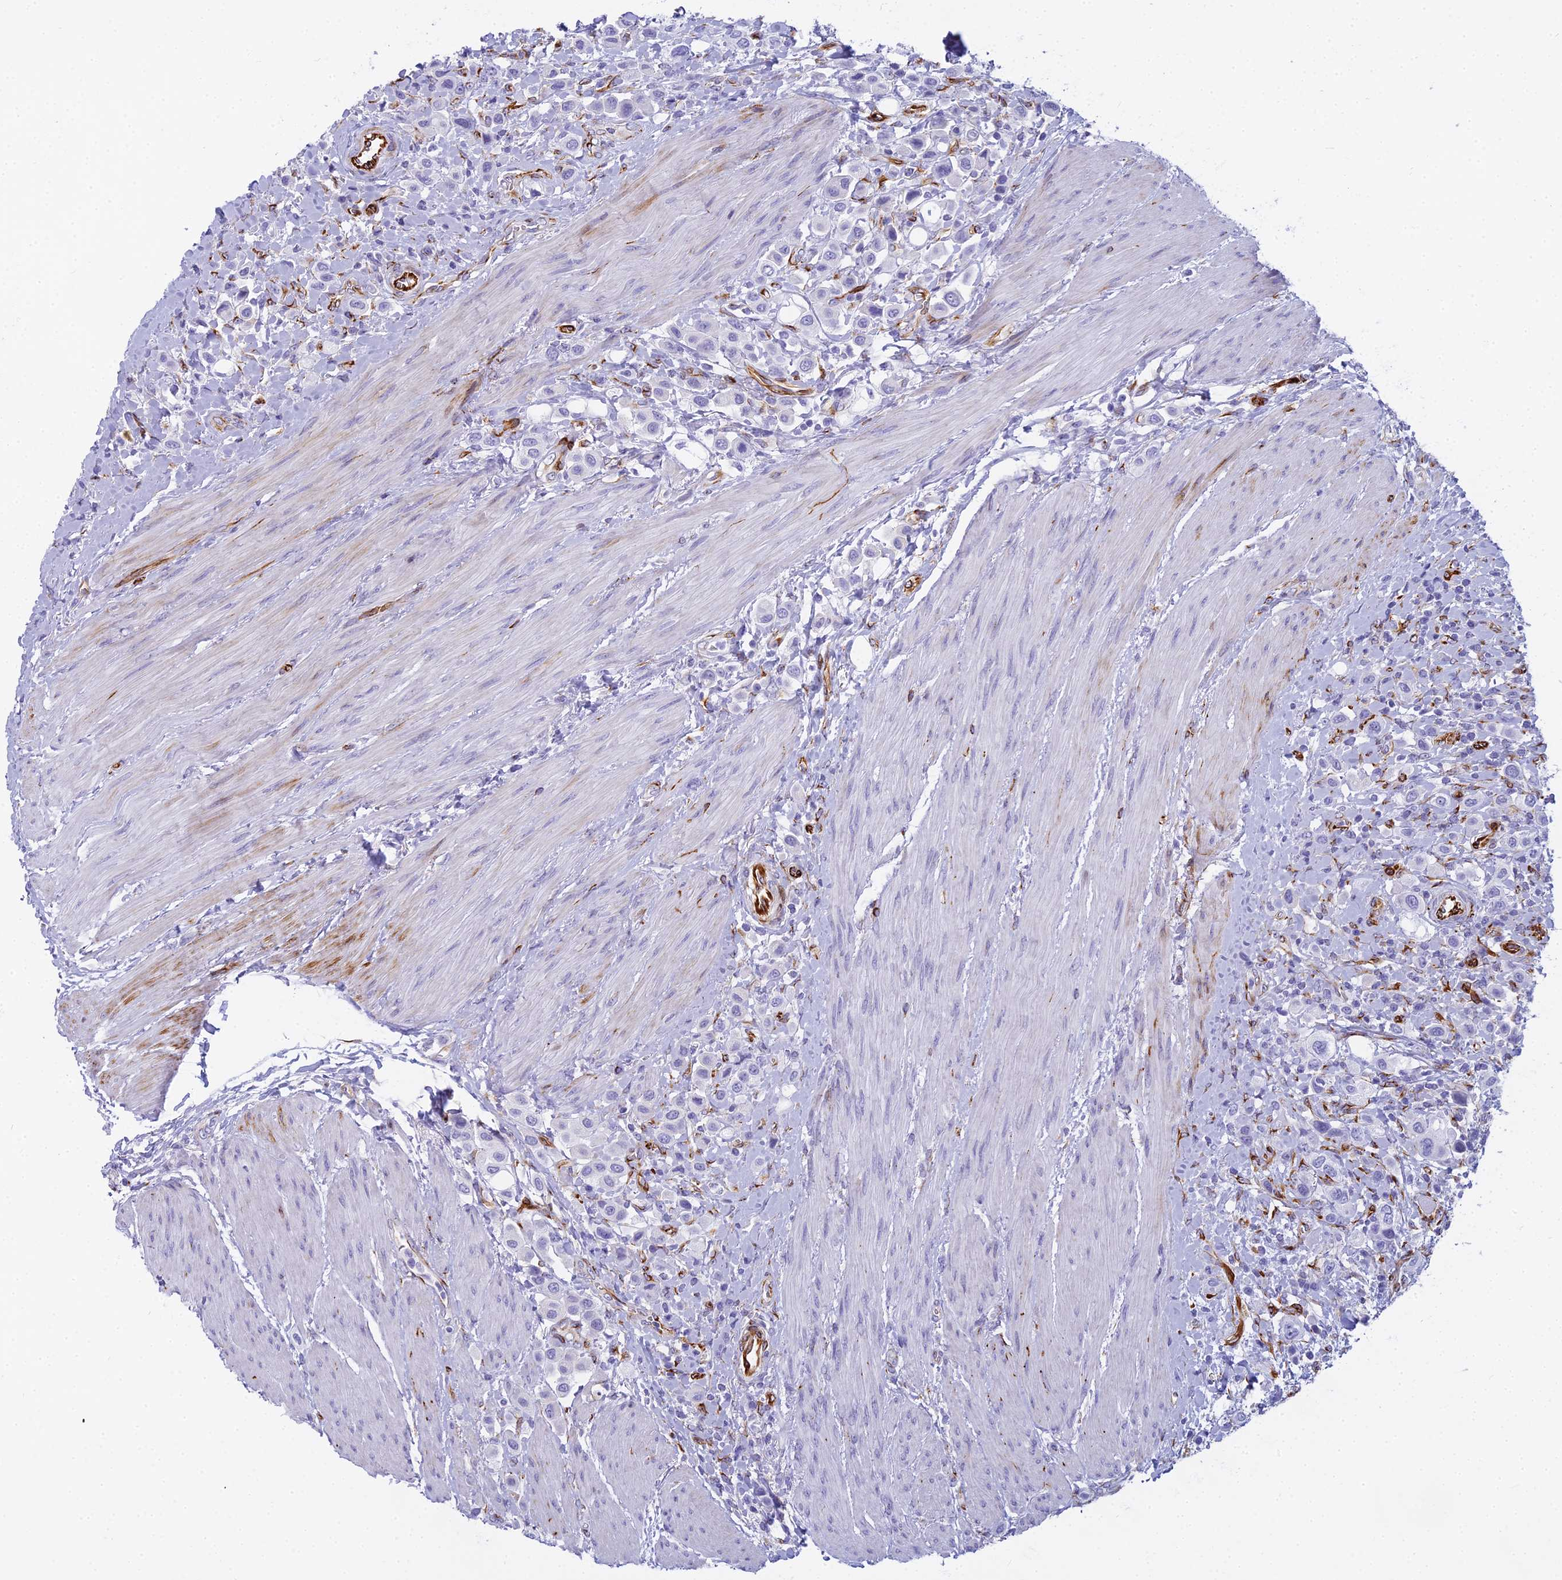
{"staining": {"intensity": "negative", "quantity": "none", "location": "none"}, "tissue": "urothelial cancer", "cell_type": "Tumor cells", "image_type": "cancer", "snomed": [{"axis": "morphology", "description": "Urothelial carcinoma, High grade"}, {"axis": "topography", "description": "Urinary bladder"}], "caption": "This micrograph is of urothelial cancer stained with IHC to label a protein in brown with the nuclei are counter-stained blue. There is no expression in tumor cells.", "gene": "EVI2A", "patient": {"sex": "male", "age": 50}}